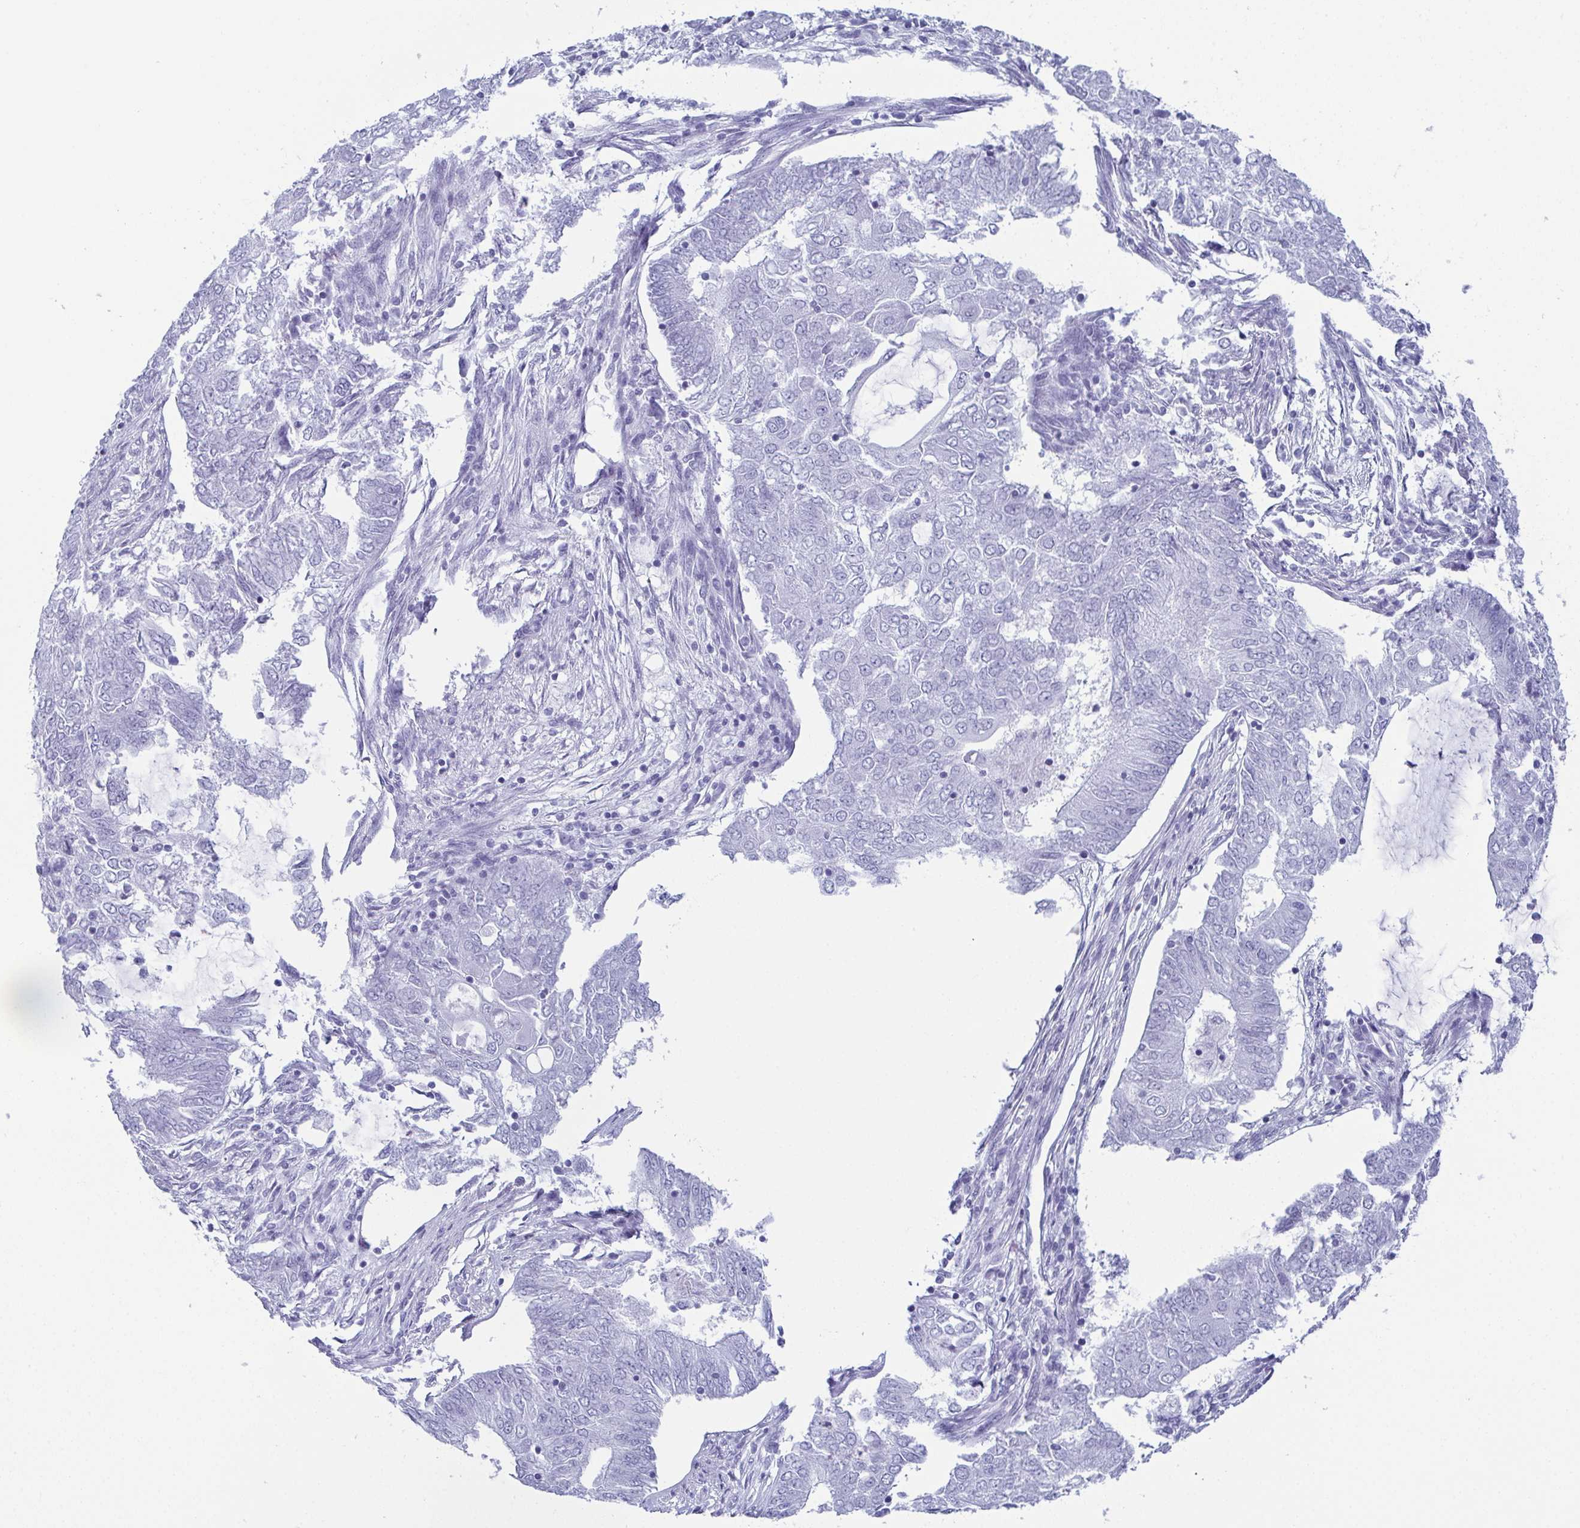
{"staining": {"intensity": "negative", "quantity": "none", "location": "none"}, "tissue": "endometrial cancer", "cell_type": "Tumor cells", "image_type": "cancer", "snomed": [{"axis": "morphology", "description": "Adenocarcinoma, NOS"}, {"axis": "topography", "description": "Endometrium"}], "caption": "This micrograph is of adenocarcinoma (endometrial) stained with immunohistochemistry (IHC) to label a protein in brown with the nuclei are counter-stained blue. There is no expression in tumor cells.", "gene": "CDA", "patient": {"sex": "female", "age": 62}}